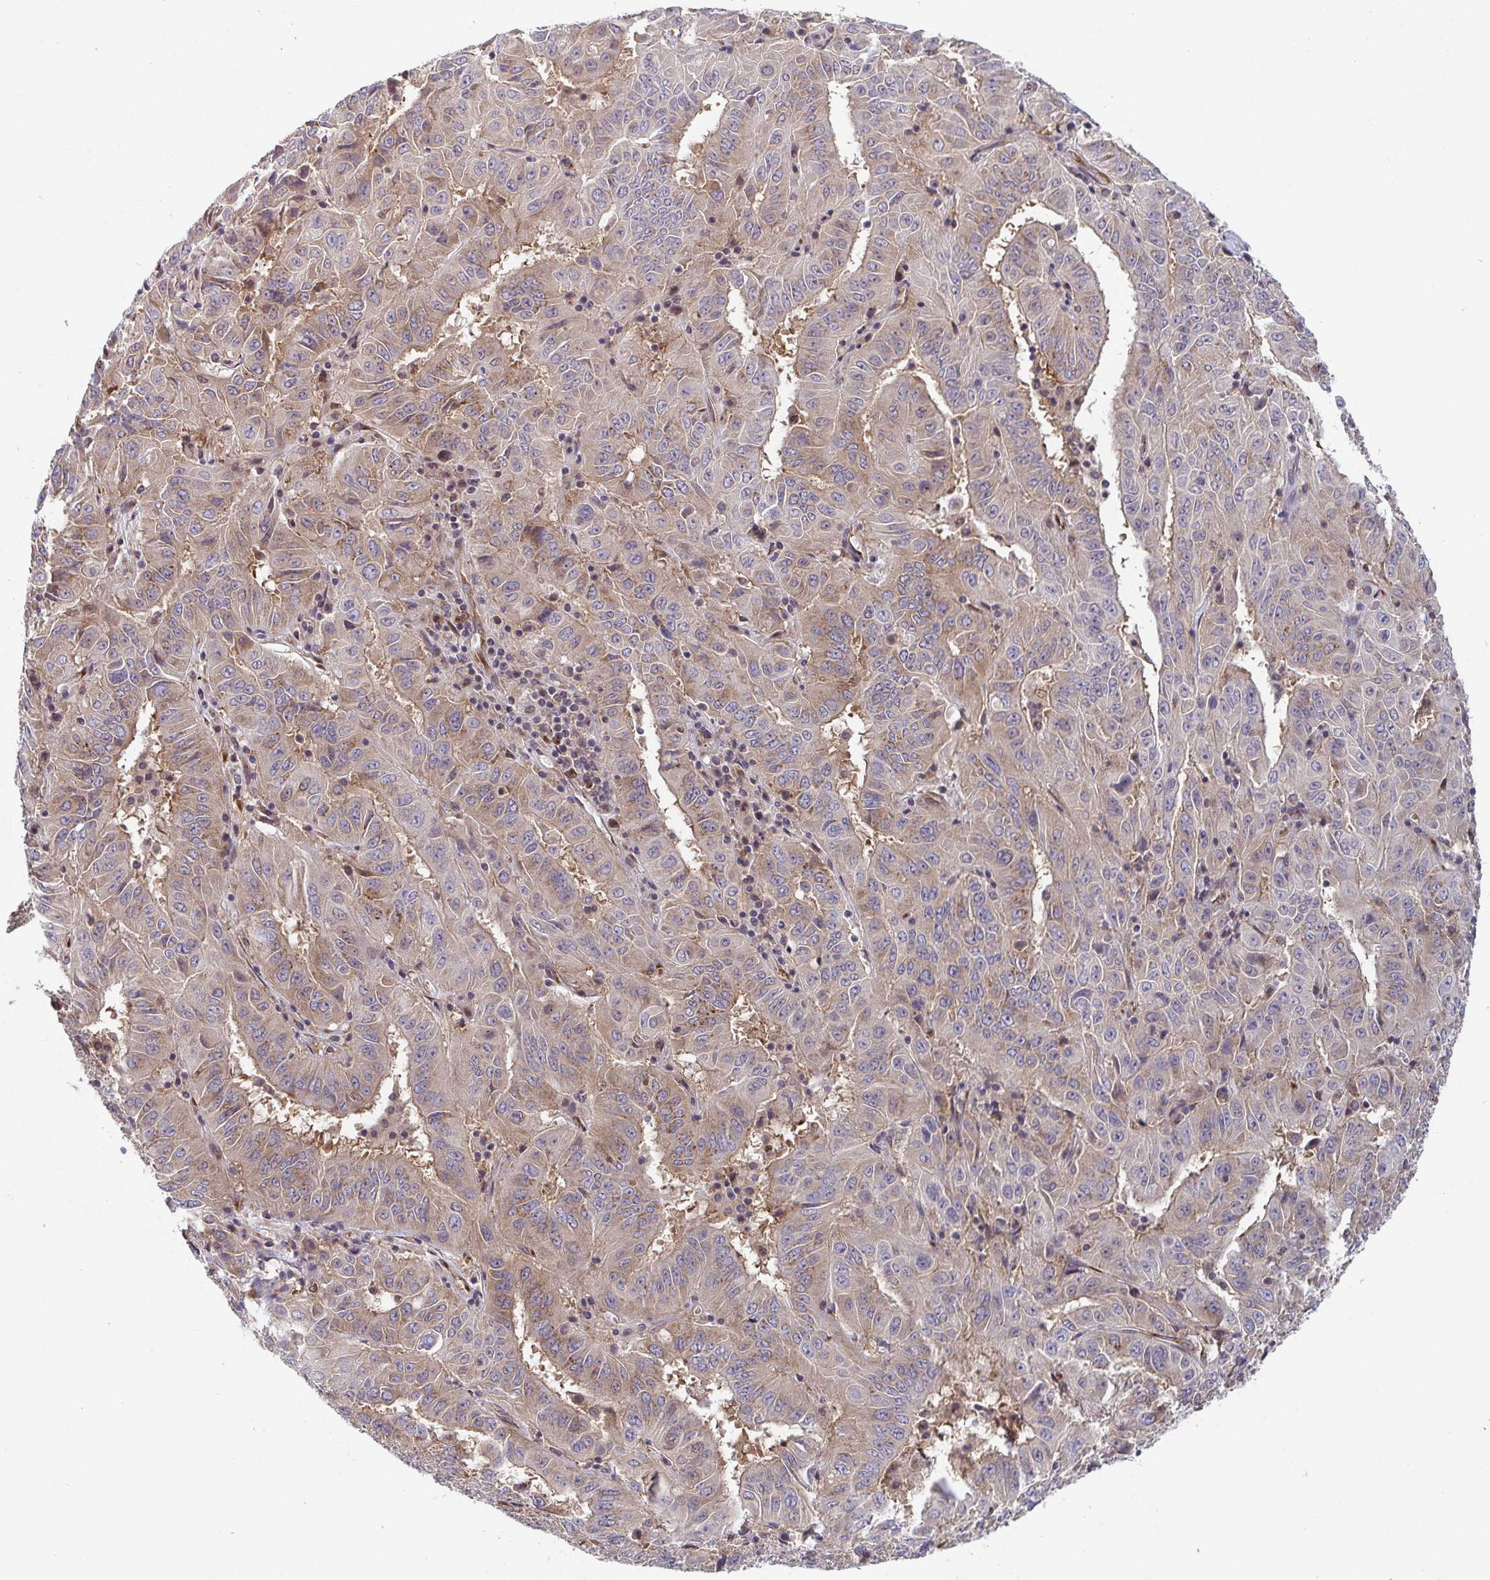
{"staining": {"intensity": "weak", "quantity": ">75%", "location": "cytoplasmic/membranous"}, "tissue": "pancreatic cancer", "cell_type": "Tumor cells", "image_type": "cancer", "snomed": [{"axis": "morphology", "description": "Adenocarcinoma, NOS"}, {"axis": "topography", "description": "Pancreas"}], "caption": "Pancreatic cancer (adenocarcinoma) tissue displays weak cytoplasmic/membranous positivity in approximately >75% of tumor cells, visualized by immunohistochemistry. (Brightfield microscopy of DAB IHC at high magnification).", "gene": "ATP5MJ", "patient": {"sex": "male", "age": 63}}